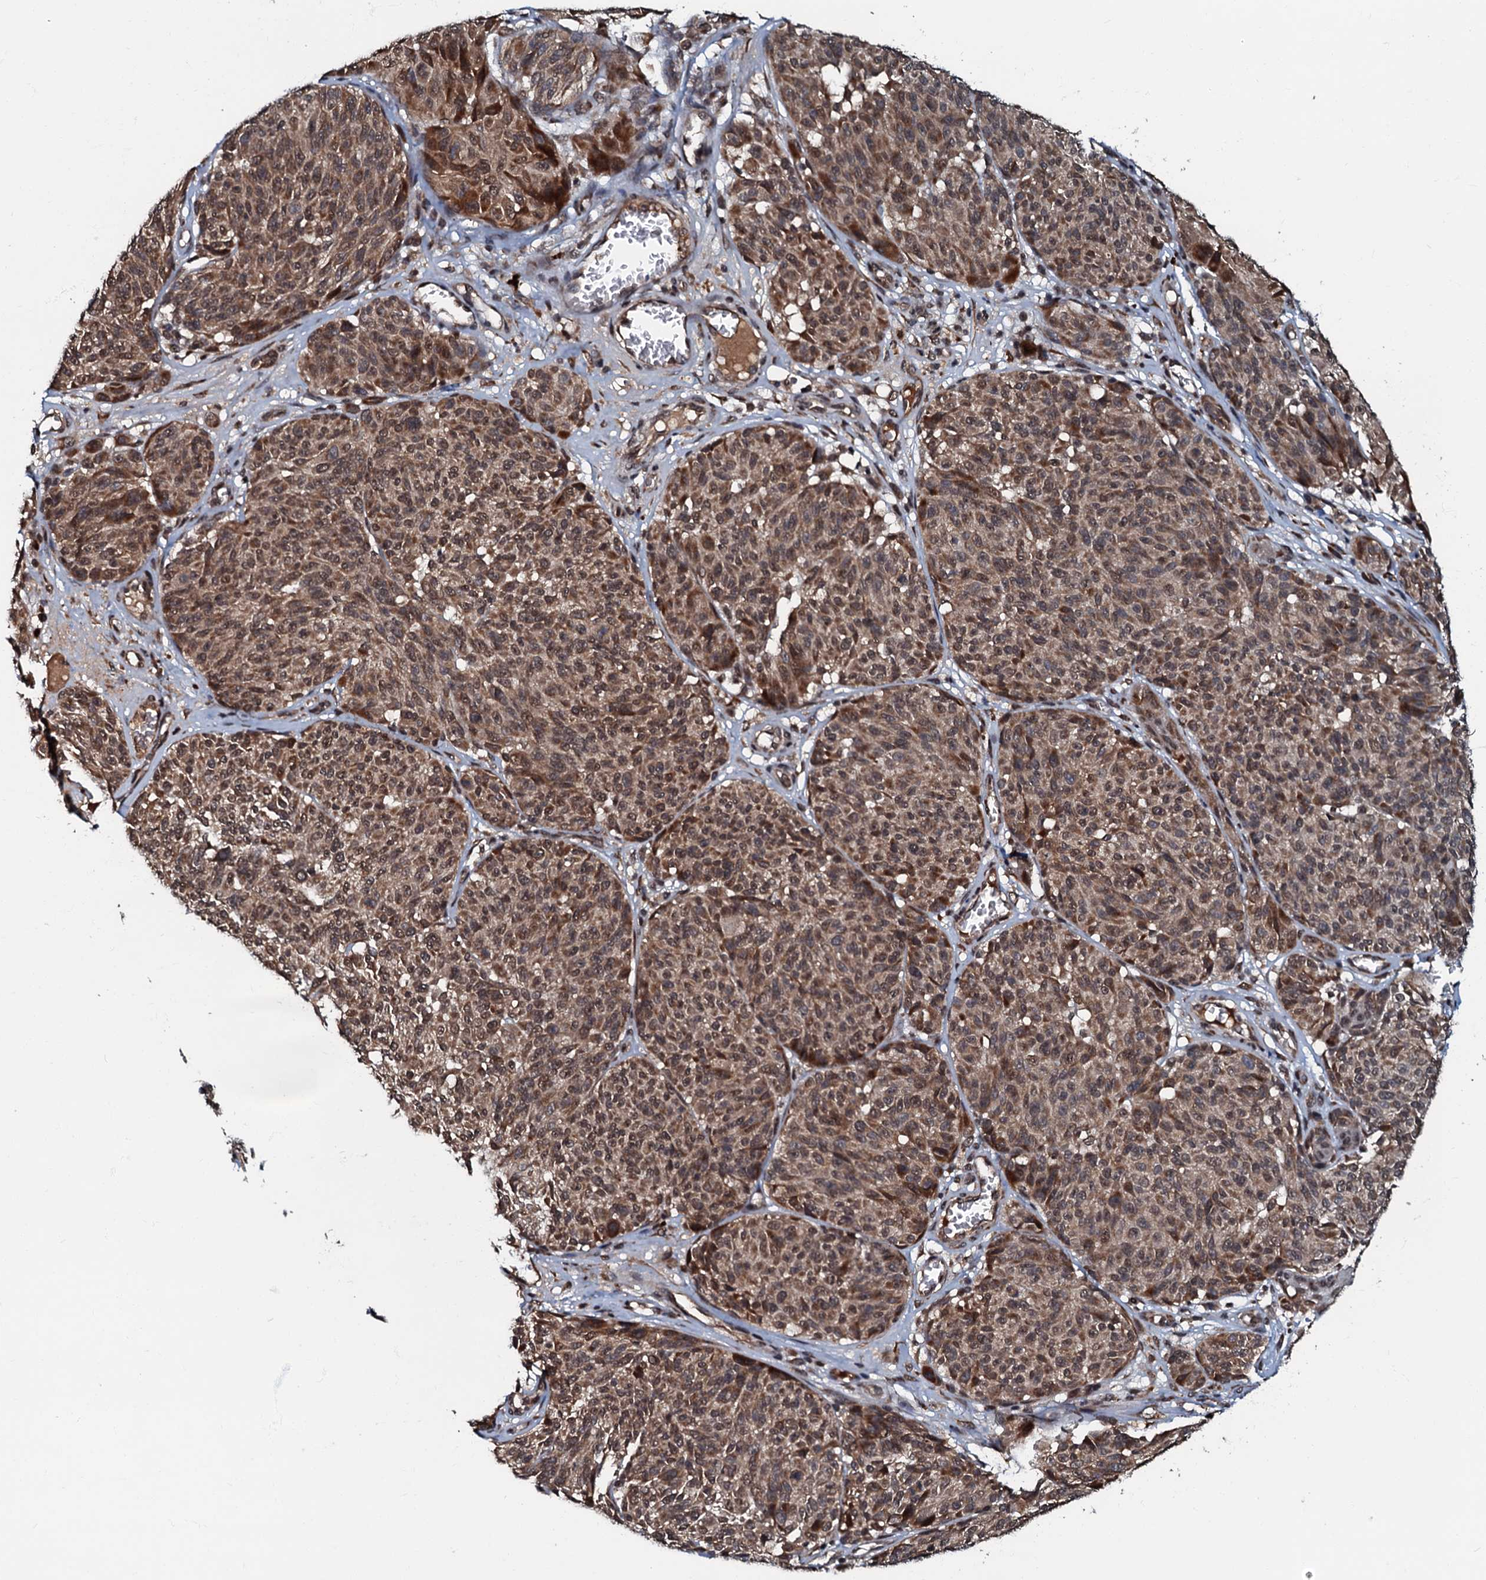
{"staining": {"intensity": "moderate", "quantity": ">75%", "location": "cytoplasmic/membranous,nuclear"}, "tissue": "melanoma", "cell_type": "Tumor cells", "image_type": "cancer", "snomed": [{"axis": "morphology", "description": "Malignant melanoma, NOS"}, {"axis": "topography", "description": "Skin"}], "caption": "A photomicrograph showing moderate cytoplasmic/membranous and nuclear expression in about >75% of tumor cells in melanoma, as visualized by brown immunohistochemical staining.", "gene": "C18orf32", "patient": {"sex": "male", "age": 83}}